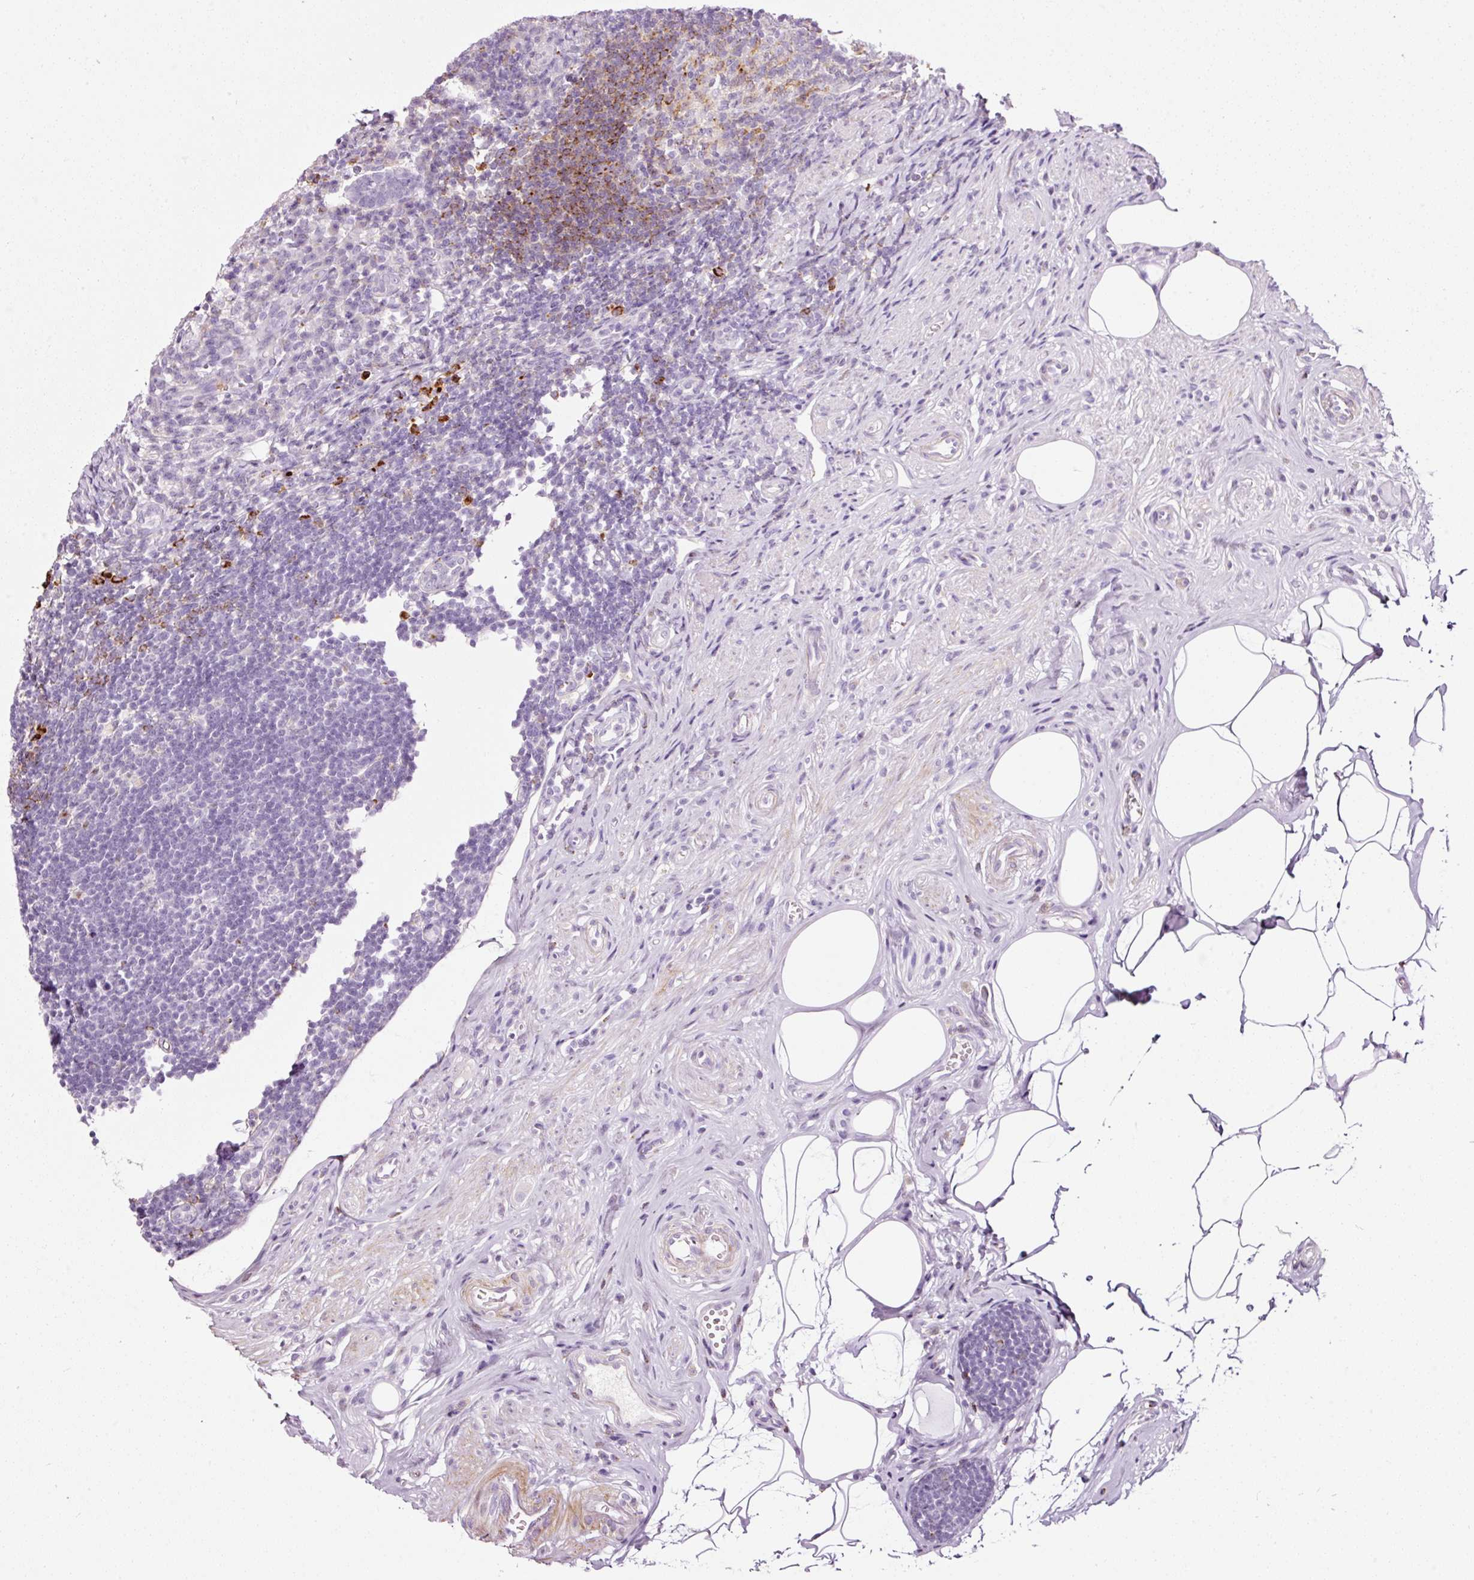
{"staining": {"intensity": "negative", "quantity": "none", "location": "none"}, "tissue": "appendix", "cell_type": "Glandular cells", "image_type": "normal", "snomed": [{"axis": "morphology", "description": "Normal tissue, NOS"}, {"axis": "topography", "description": "Appendix"}], "caption": "Immunohistochemical staining of benign appendix displays no significant positivity in glandular cells.", "gene": "CYB561A3", "patient": {"sex": "female", "age": 56}}